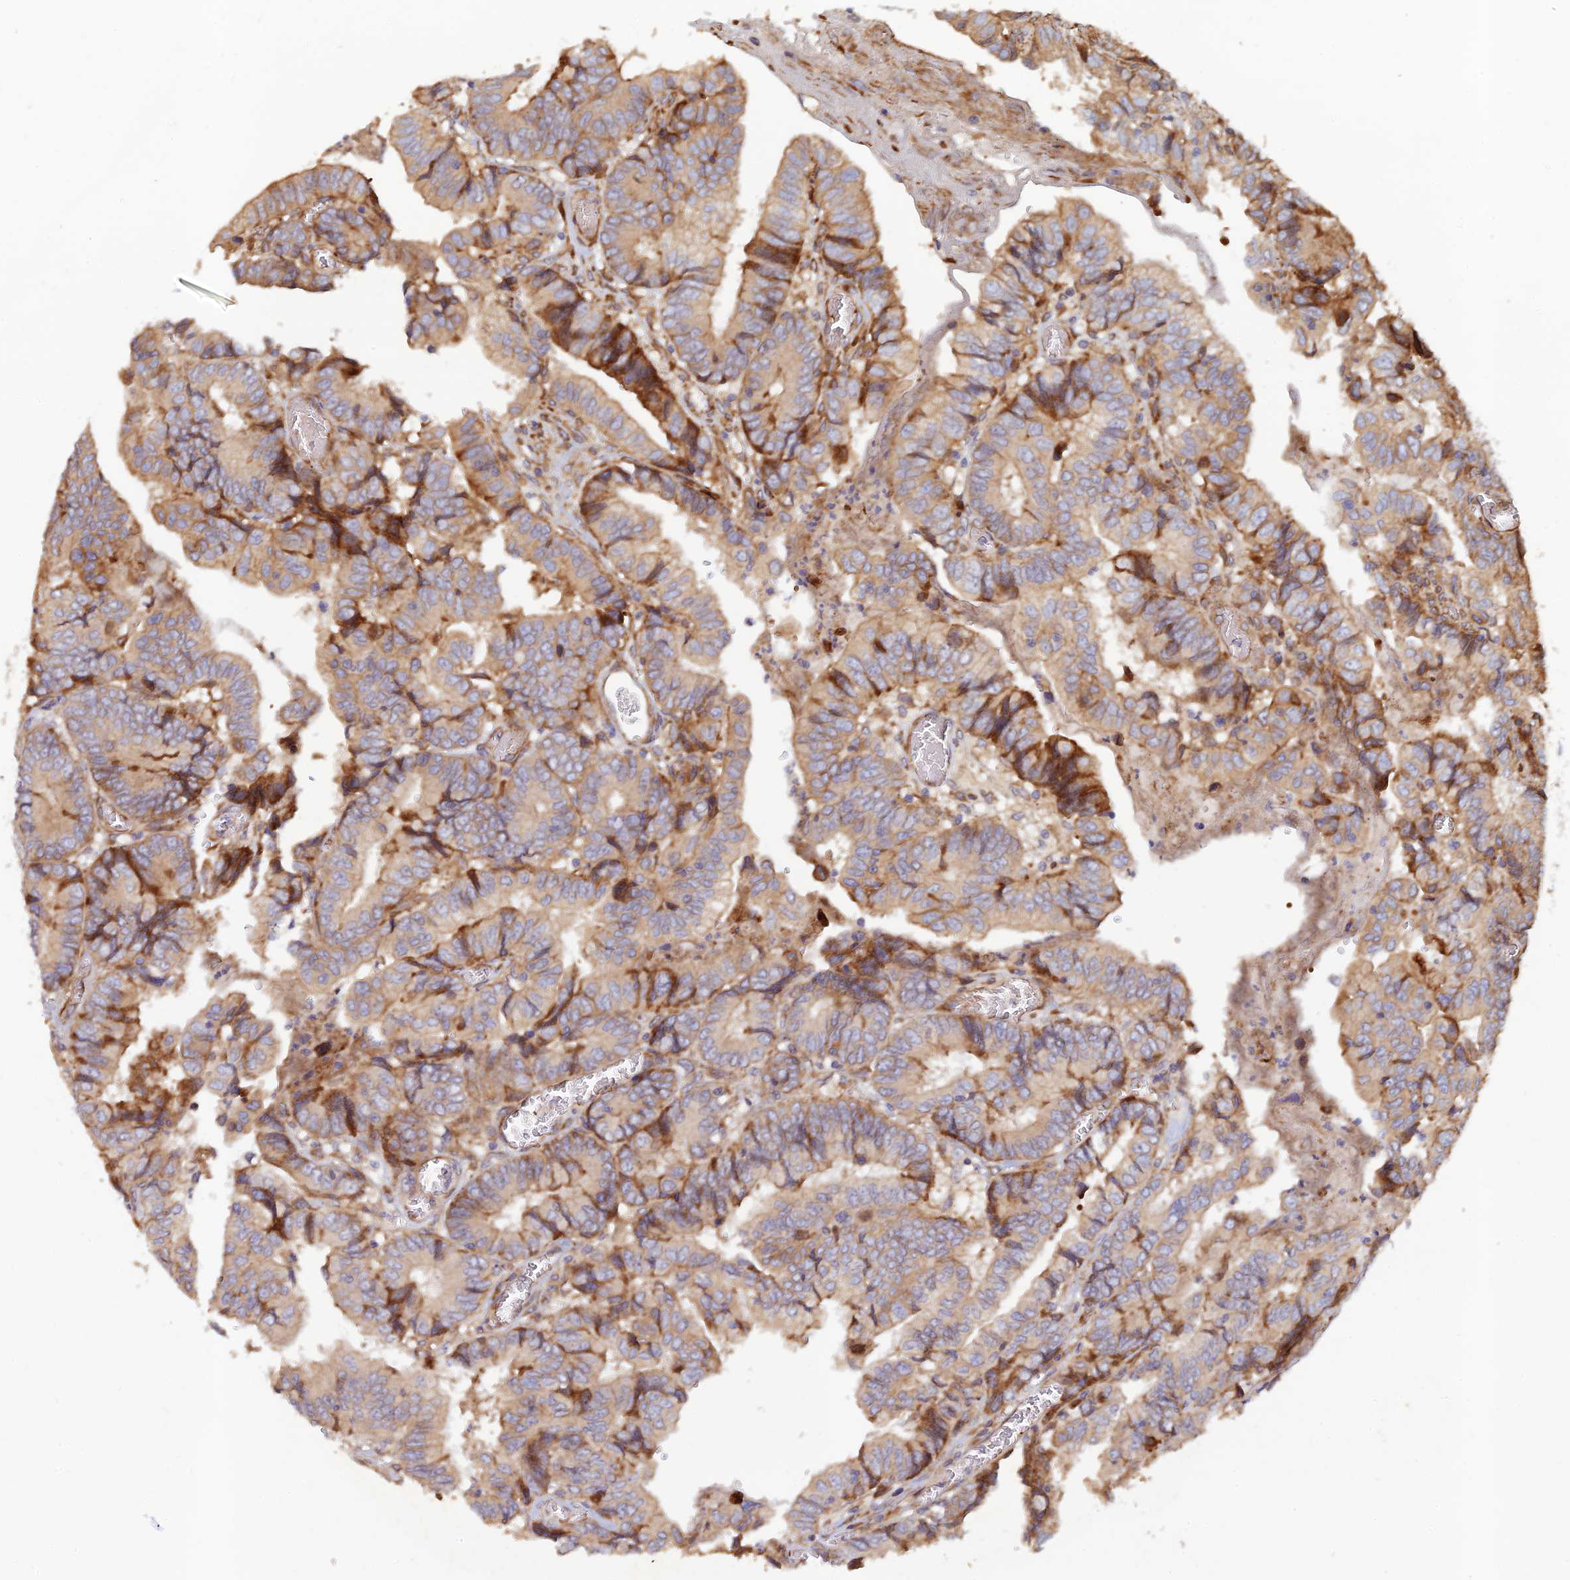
{"staining": {"intensity": "moderate", "quantity": "<25%", "location": "cytoplasmic/membranous"}, "tissue": "colorectal cancer", "cell_type": "Tumor cells", "image_type": "cancer", "snomed": [{"axis": "morphology", "description": "Adenocarcinoma, NOS"}, {"axis": "topography", "description": "Colon"}], "caption": "Moderate cytoplasmic/membranous staining for a protein is identified in approximately <25% of tumor cells of colorectal cancer (adenocarcinoma) using IHC.", "gene": "GMCL1", "patient": {"sex": "male", "age": 85}}